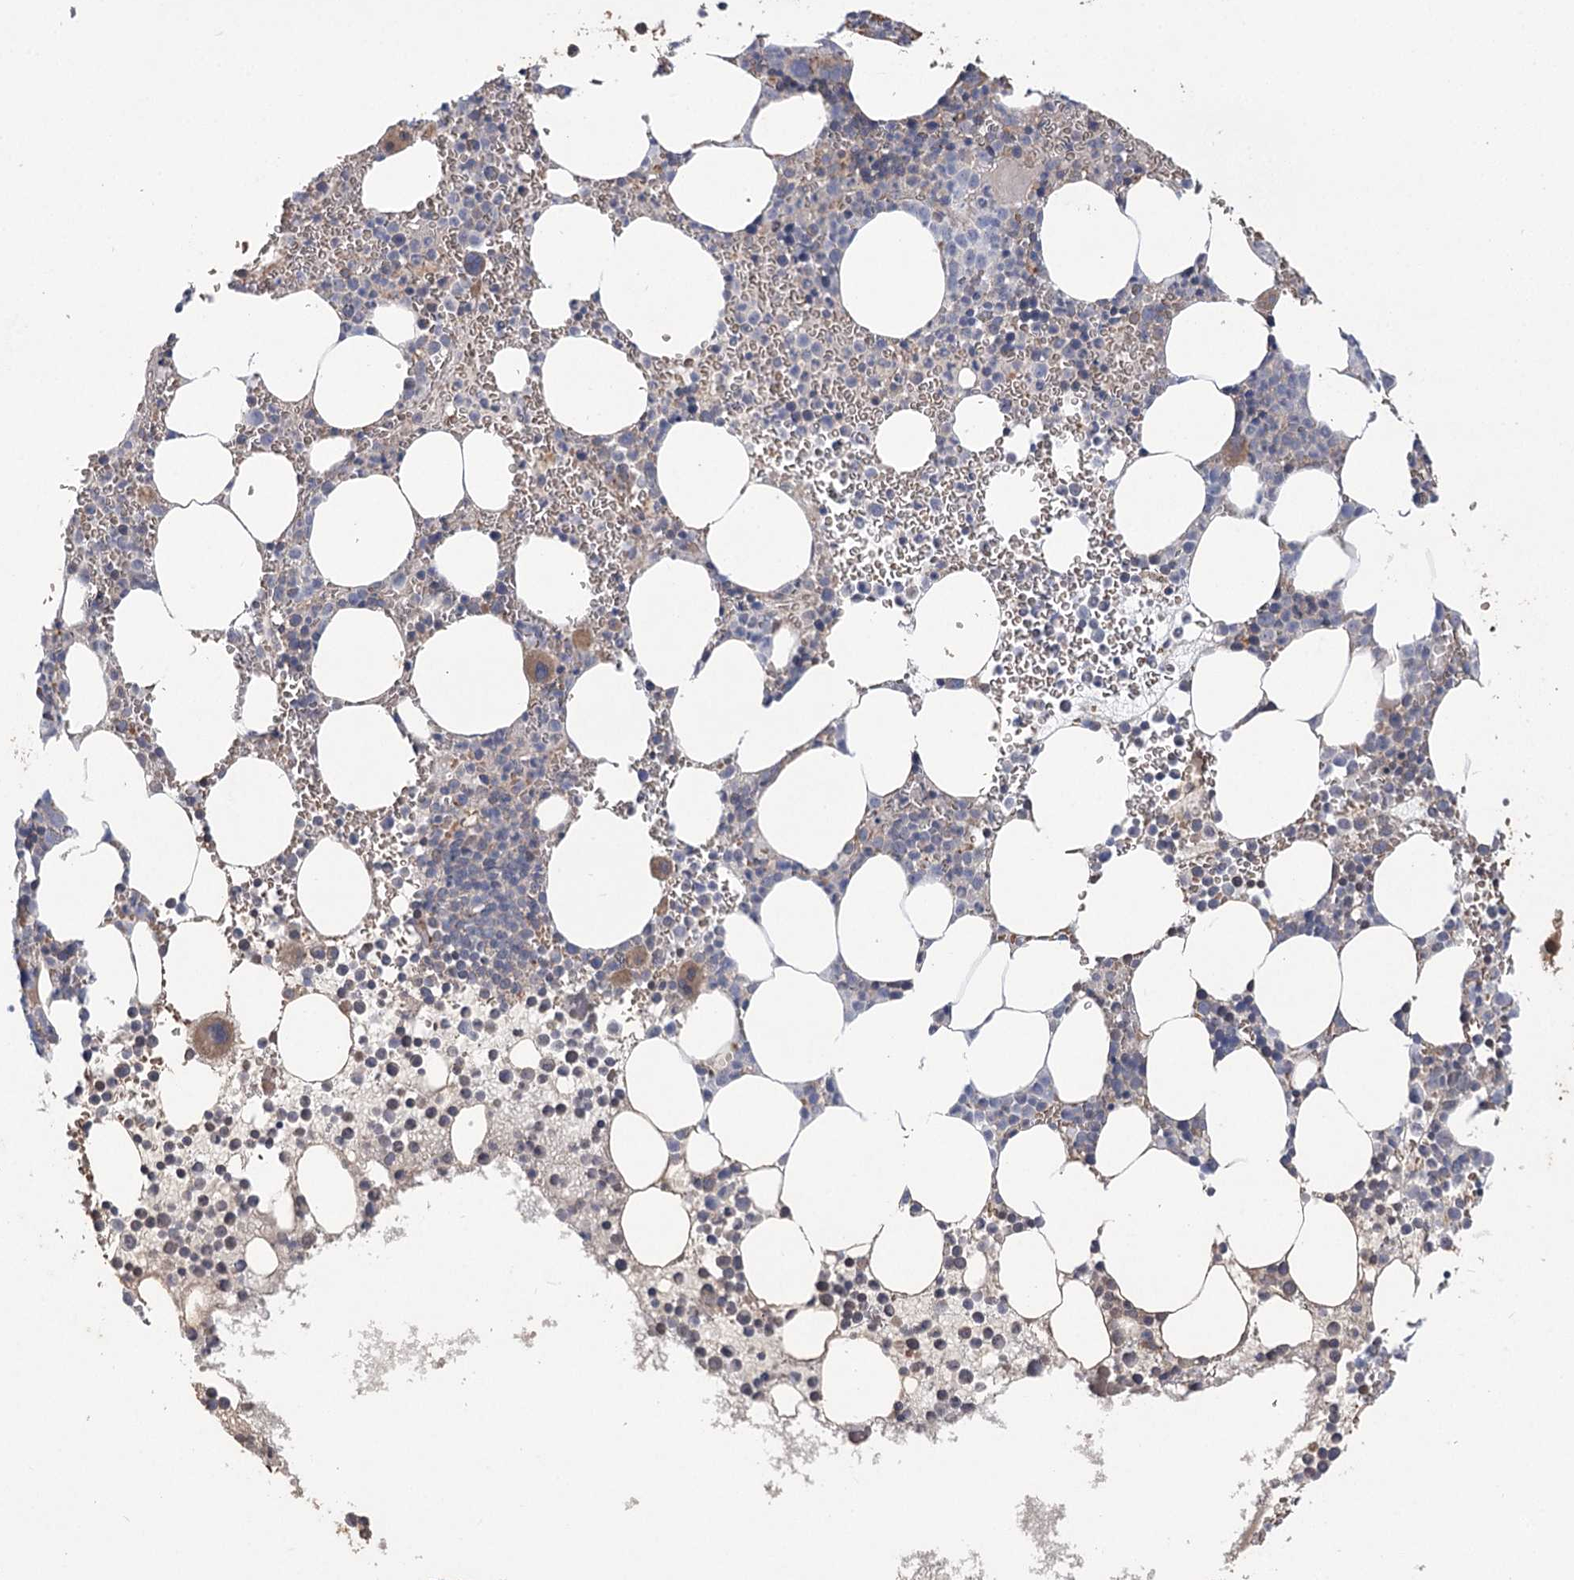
{"staining": {"intensity": "weak", "quantity": "25%-75%", "location": "cytoplasmic/membranous"}, "tissue": "bone marrow", "cell_type": "Hematopoietic cells", "image_type": "normal", "snomed": [{"axis": "morphology", "description": "Normal tissue, NOS"}, {"axis": "topography", "description": "Bone marrow"}], "caption": "Normal bone marrow was stained to show a protein in brown. There is low levels of weak cytoplasmic/membranous expression in about 25%-75% of hematopoietic cells. The staining is performed using DAB (3,3'-diaminobenzidine) brown chromogen to label protein expression. The nuclei are counter-stained blue using hematoxylin.", "gene": "TRUB1", "patient": {"sex": "female", "age": 78}}